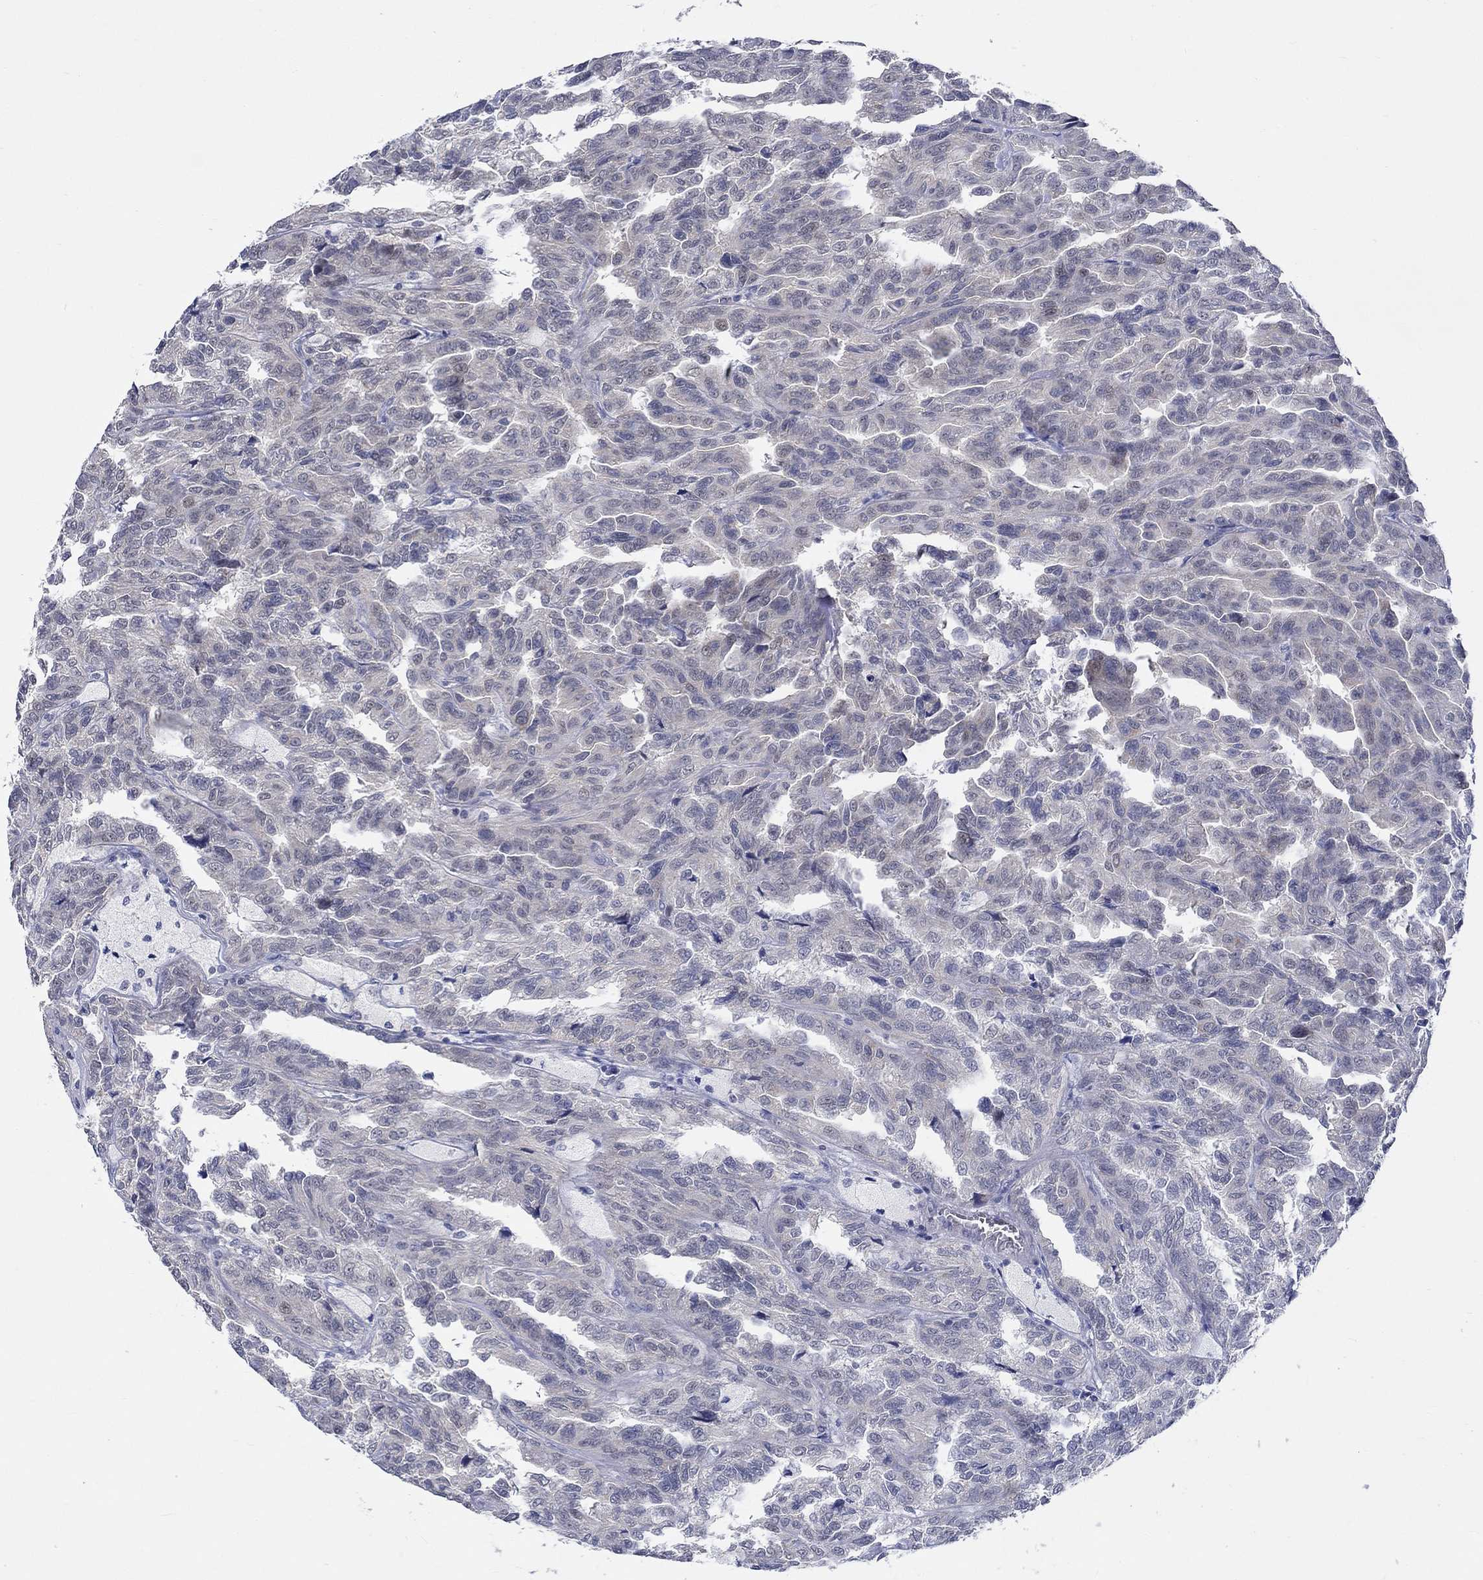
{"staining": {"intensity": "negative", "quantity": "none", "location": "none"}, "tissue": "renal cancer", "cell_type": "Tumor cells", "image_type": "cancer", "snomed": [{"axis": "morphology", "description": "Adenocarcinoma, NOS"}, {"axis": "topography", "description": "Kidney"}], "caption": "Tumor cells are negative for protein expression in human adenocarcinoma (renal).", "gene": "WASF1", "patient": {"sex": "male", "age": 79}}